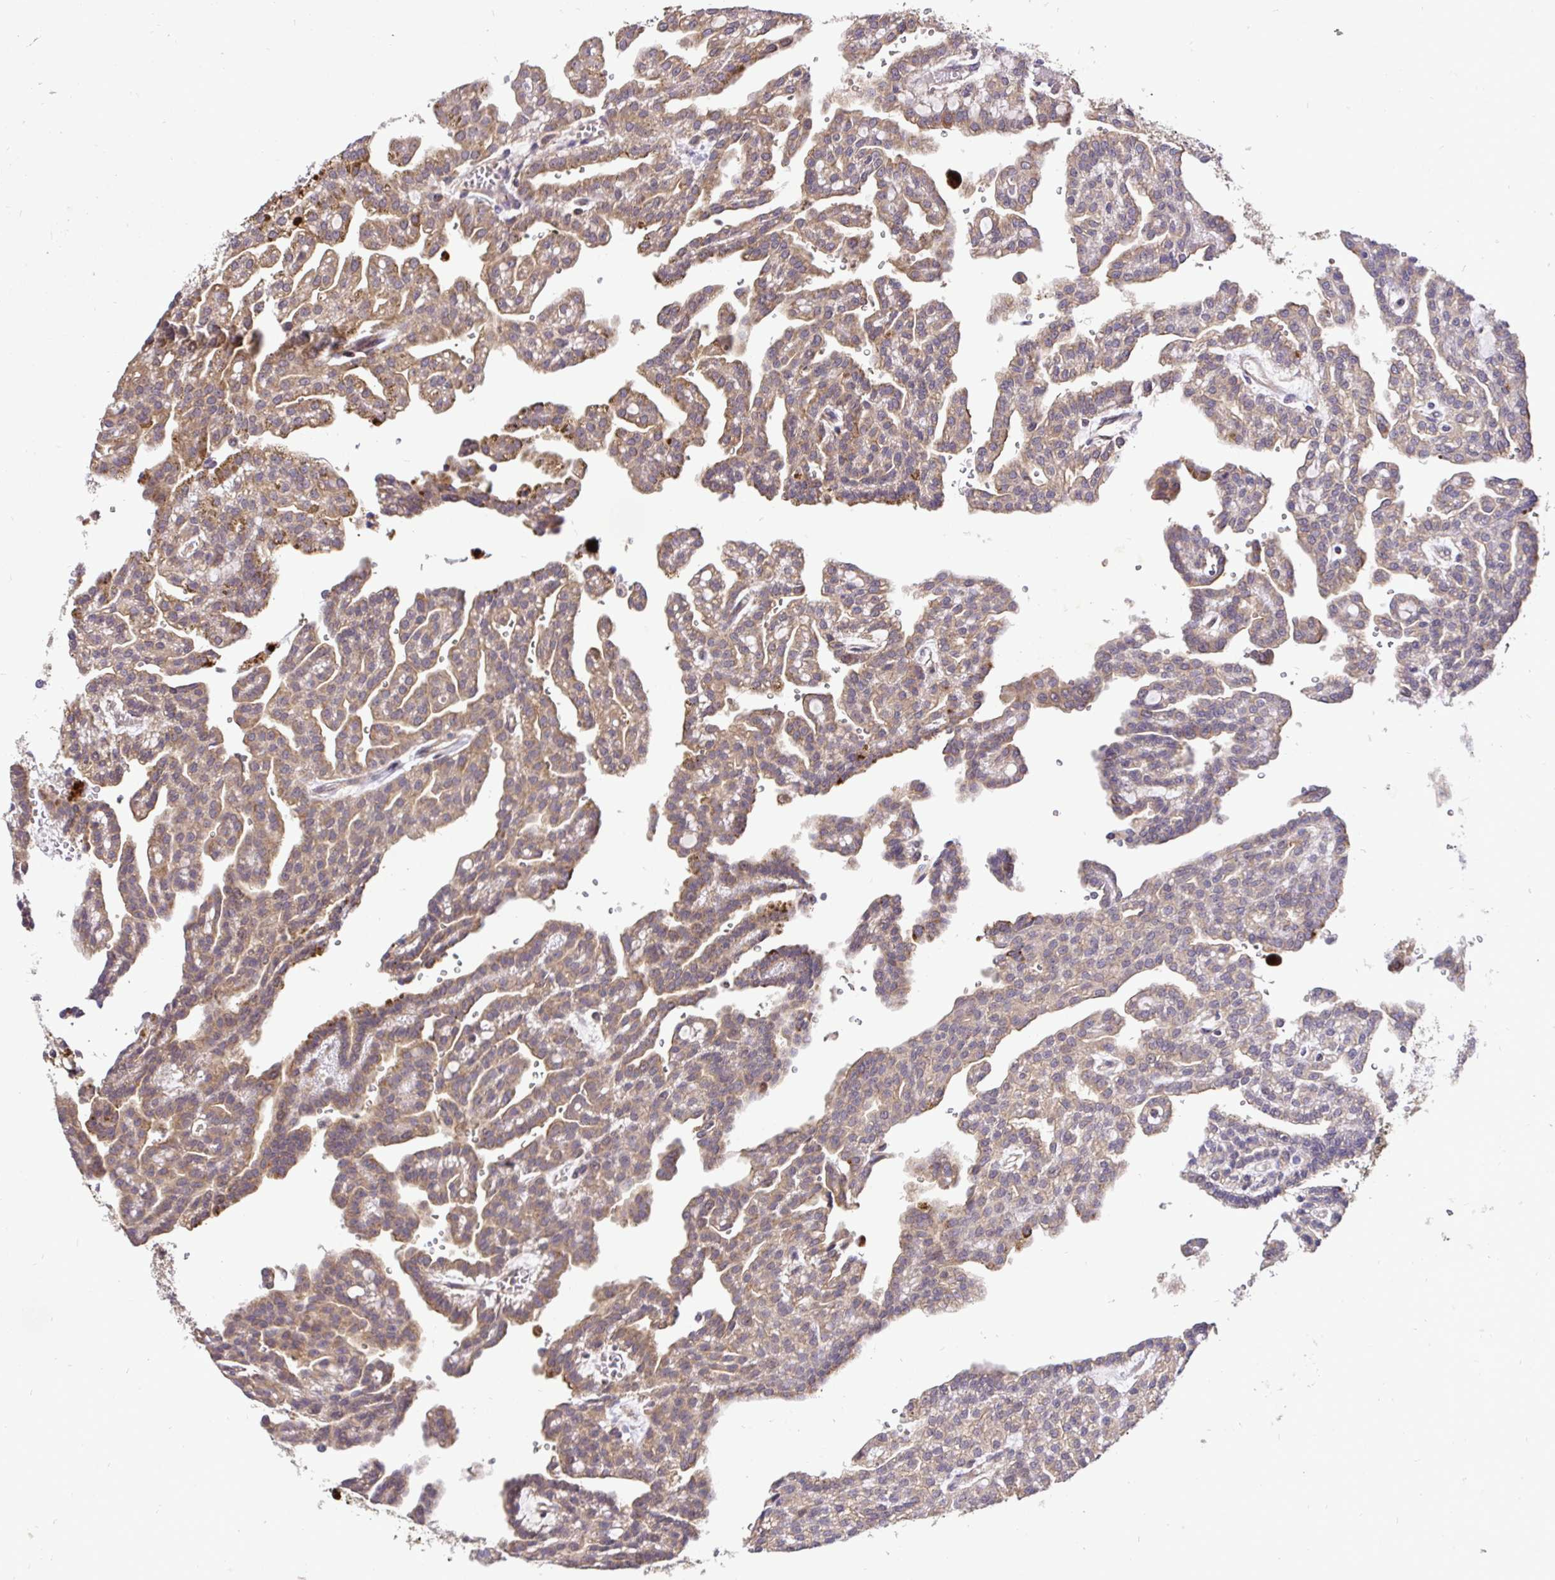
{"staining": {"intensity": "moderate", "quantity": "25%-75%", "location": "cytoplasmic/membranous"}, "tissue": "renal cancer", "cell_type": "Tumor cells", "image_type": "cancer", "snomed": [{"axis": "morphology", "description": "Adenocarcinoma, NOS"}, {"axis": "topography", "description": "Kidney"}], "caption": "Protein expression analysis of human renal adenocarcinoma reveals moderate cytoplasmic/membranous expression in approximately 25%-75% of tumor cells.", "gene": "UBE2M", "patient": {"sex": "male", "age": 63}}